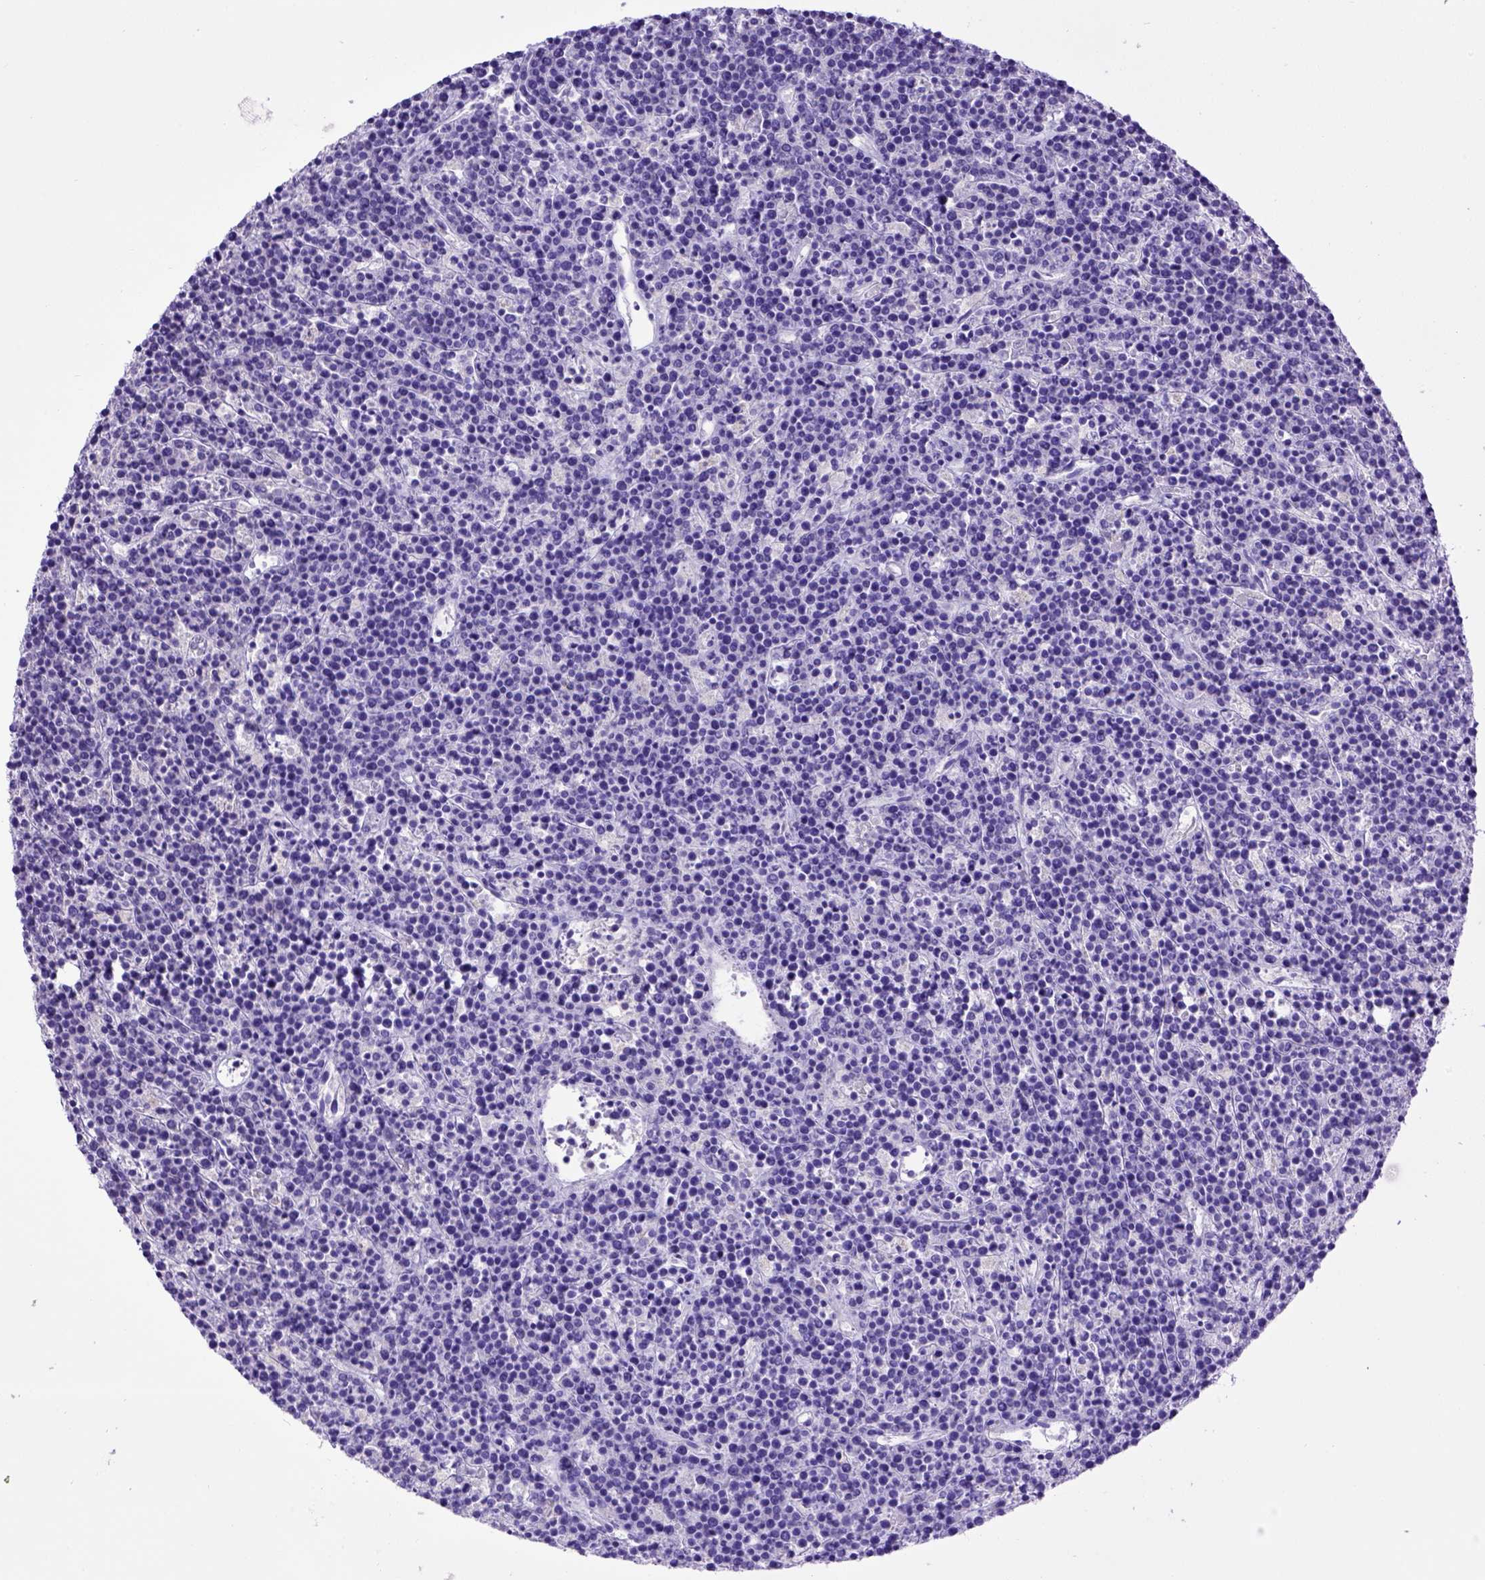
{"staining": {"intensity": "negative", "quantity": "none", "location": "none"}, "tissue": "lymphoma", "cell_type": "Tumor cells", "image_type": "cancer", "snomed": [{"axis": "morphology", "description": "Malignant lymphoma, non-Hodgkin's type, High grade"}, {"axis": "topography", "description": "Ovary"}], "caption": "IHC of human lymphoma reveals no positivity in tumor cells.", "gene": "SPEF1", "patient": {"sex": "female", "age": 56}}